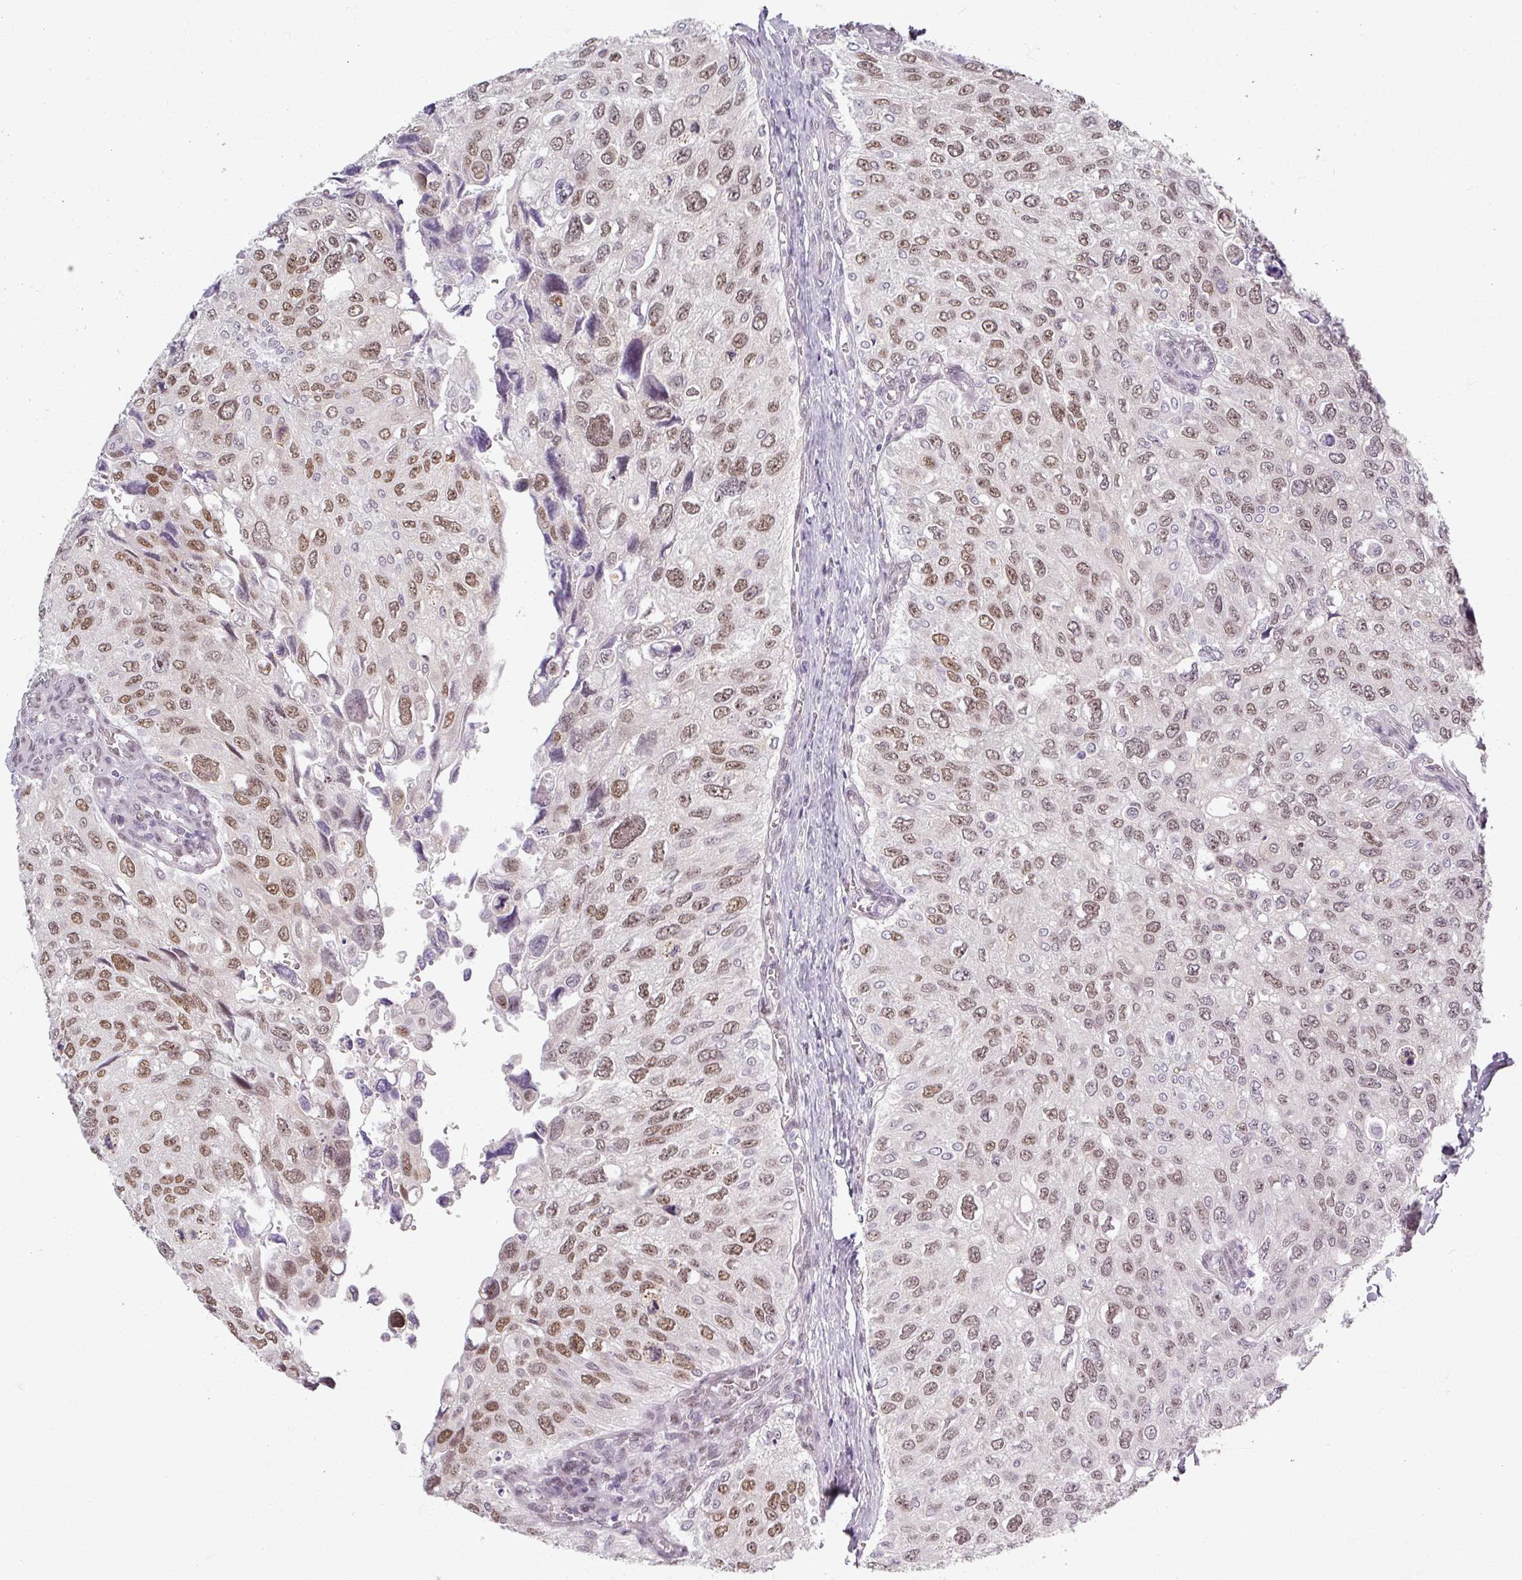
{"staining": {"intensity": "moderate", "quantity": ">75%", "location": "nuclear"}, "tissue": "urothelial cancer", "cell_type": "Tumor cells", "image_type": "cancer", "snomed": [{"axis": "morphology", "description": "Urothelial carcinoma, NOS"}, {"axis": "topography", "description": "Urinary bladder"}], "caption": "Immunohistochemistry histopathology image of human urothelial cancer stained for a protein (brown), which reveals medium levels of moderate nuclear positivity in about >75% of tumor cells.", "gene": "RIPOR3", "patient": {"sex": "male", "age": 80}}